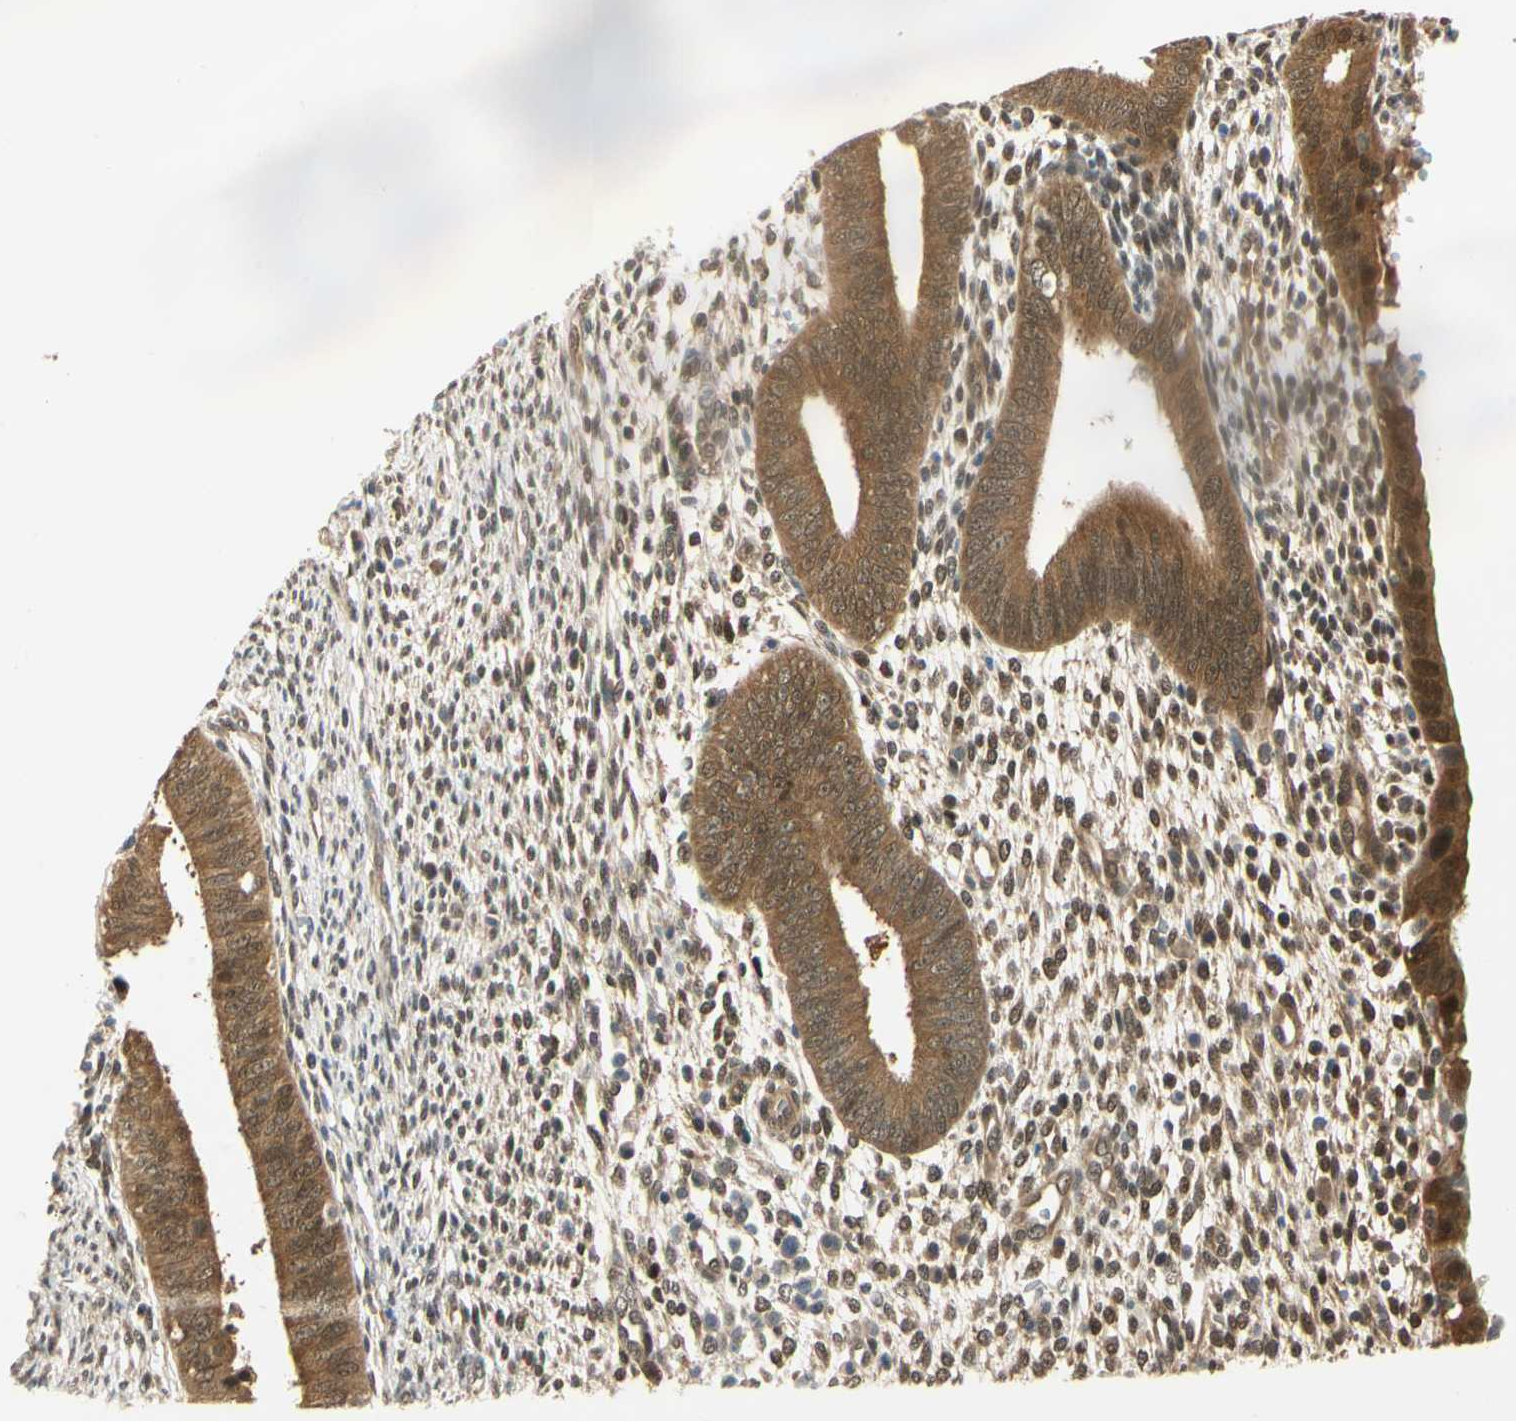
{"staining": {"intensity": "moderate", "quantity": "25%-75%", "location": "cytoplasmic/membranous,nuclear"}, "tissue": "endometrium", "cell_type": "Cells in endometrial stroma", "image_type": "normal", "snomed": [{"axis": "morphology", "description": "Normal tissue, NOS"}, {"axis": "topography", "description": "Endometrium"}], "caption": "Cells in endometrial stroma reveal moderate cytoplasmic/membranous,nuclear expression in approximately 25%-75% of cells in benign endometrium.", "gene": "UBE2Z", "patient": {"sex": "female", "age": 35}}